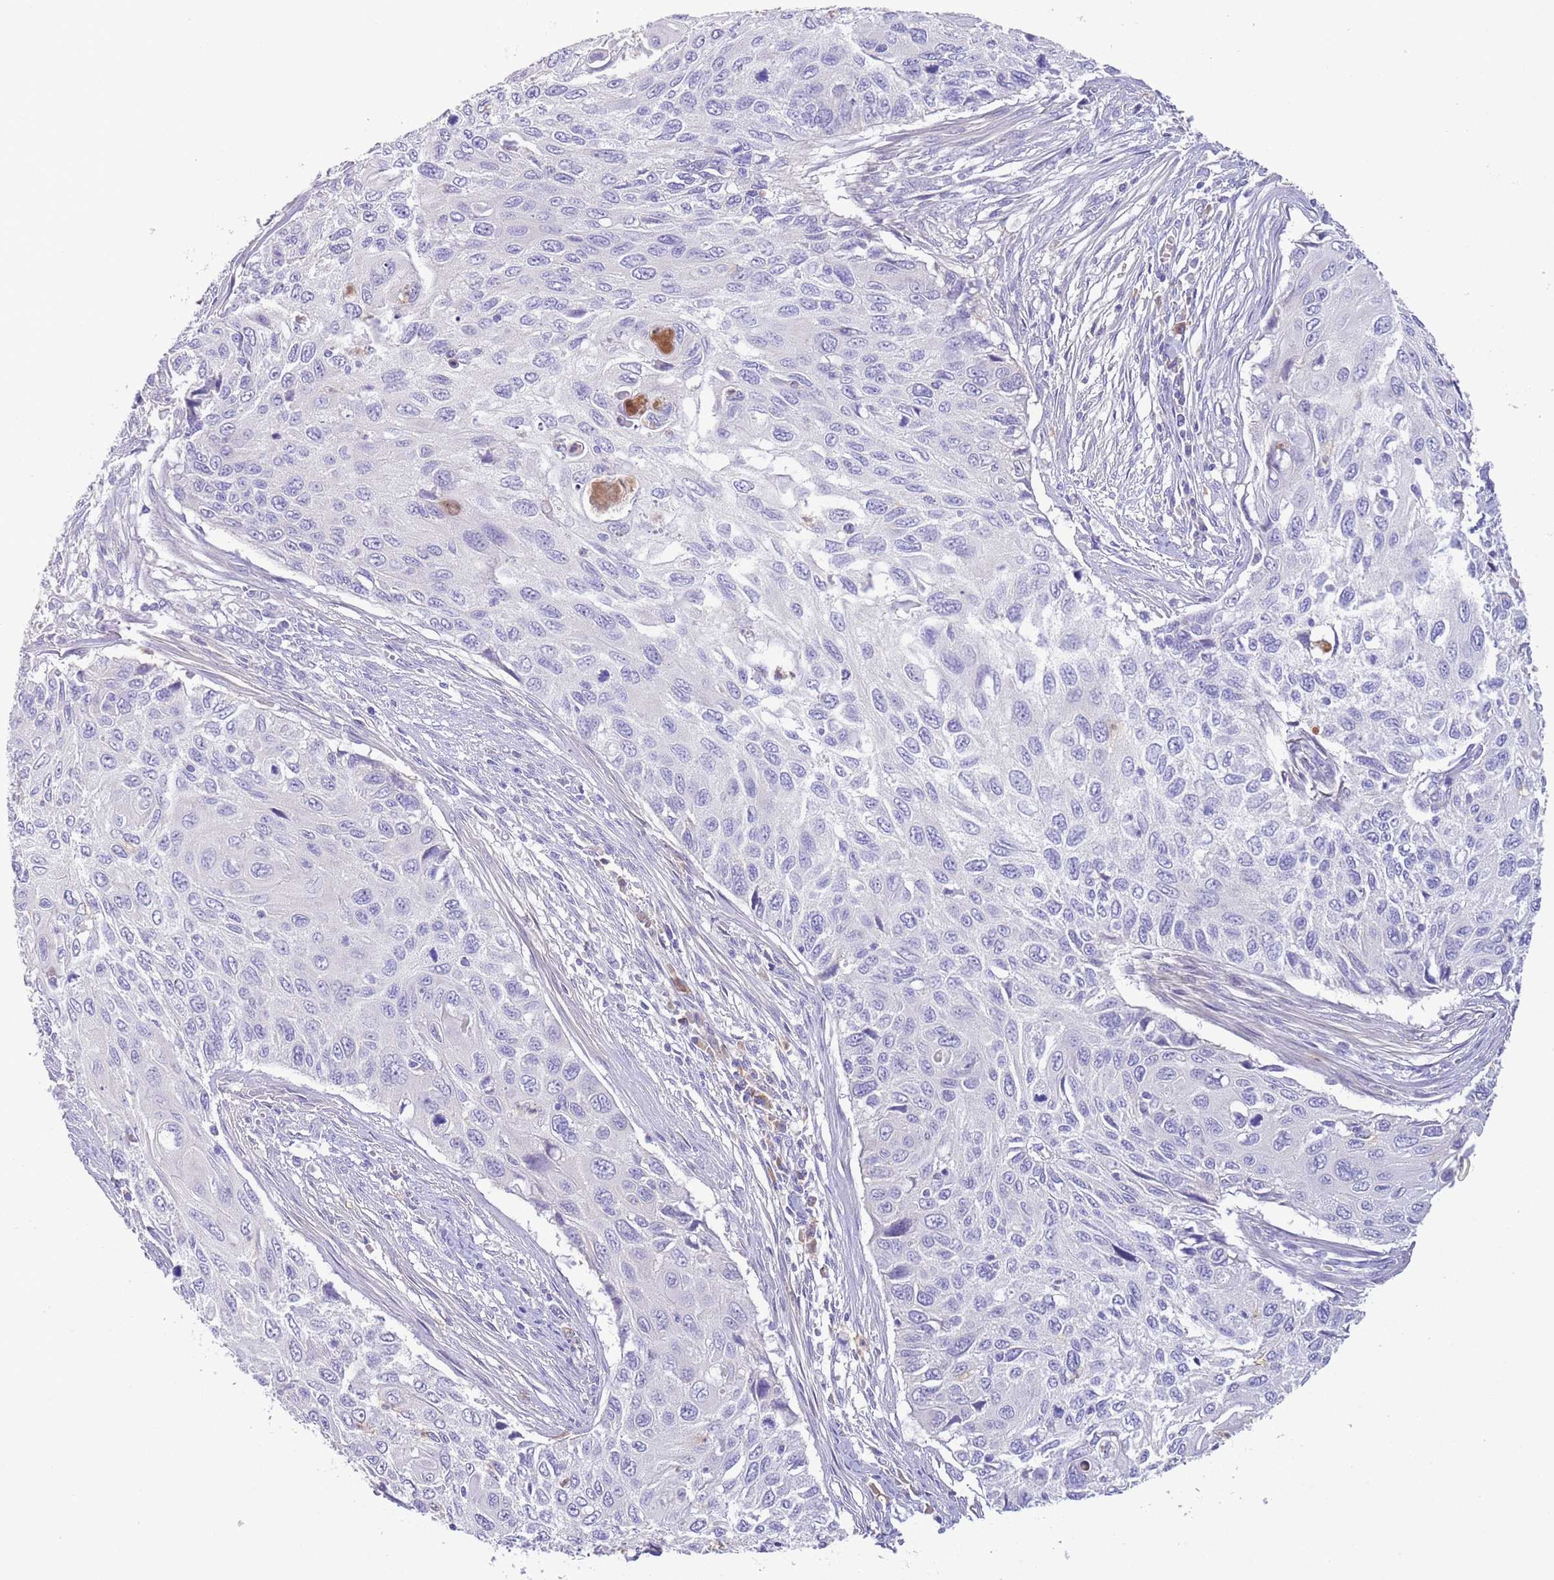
{"staining": {"intensity": "negative", "quantity": "none", "location": "none"}, "tissue": "cervical cancer", "cell_type": "Tumor cells", "image_type": "cancer", "snomed": [{"axis": "morphology", "description": "Squamous cell carcinoma, NOS"}, {"axis": "topography", "description": "Cervix"}], "caption": "An immunohistochemistry image of cervical cancer is shown. There is no staining in tumor cells of cervical cancer.", "gene": "IGFL4", "patient": {"sex": "female", "age": 70}}